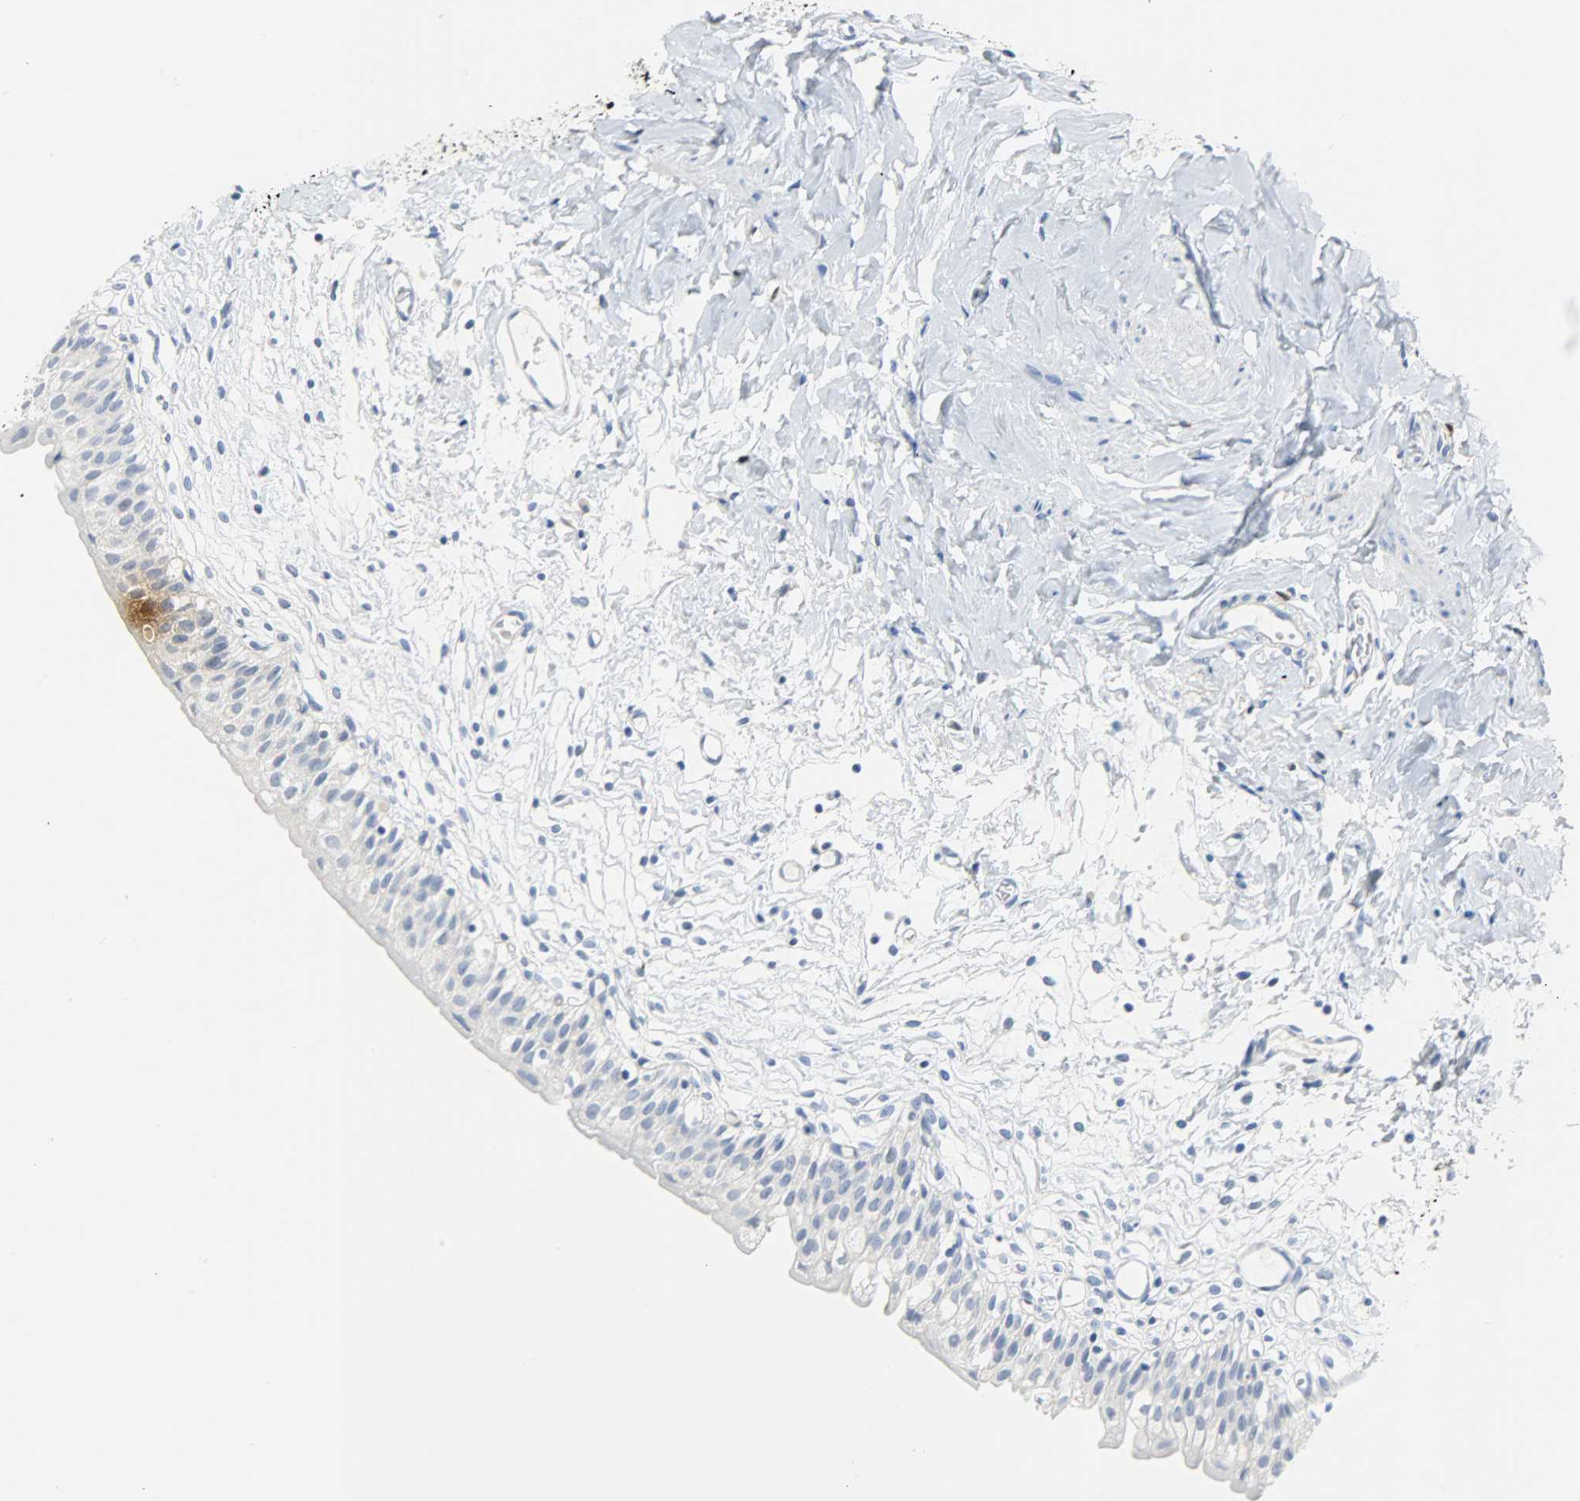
{"staining": {"intensity": "negative", "quantity": "none", "location": "none"}, "tissue": "urinary bladder", "cell_type": "Urothelial cells", "image_type": "normal", "snomed": [{"axis": "morphology", "description": "Normal tissue, NOS"}, {"axis": "topography", "description": "Urinary bladder"}], "caption": "IHC micrograph of unremarkable urinary bladder: human urinary bladder stained with DAB displays no significant protein positivity in urothelial cells. The staining was performed using DAB to visualize the protein expression in brown, while the nuclei were stained in blue with hematoxylin (Magnification: 20x).", "gene": "CA3", "patient": {"sex": "female", "age": 80}}